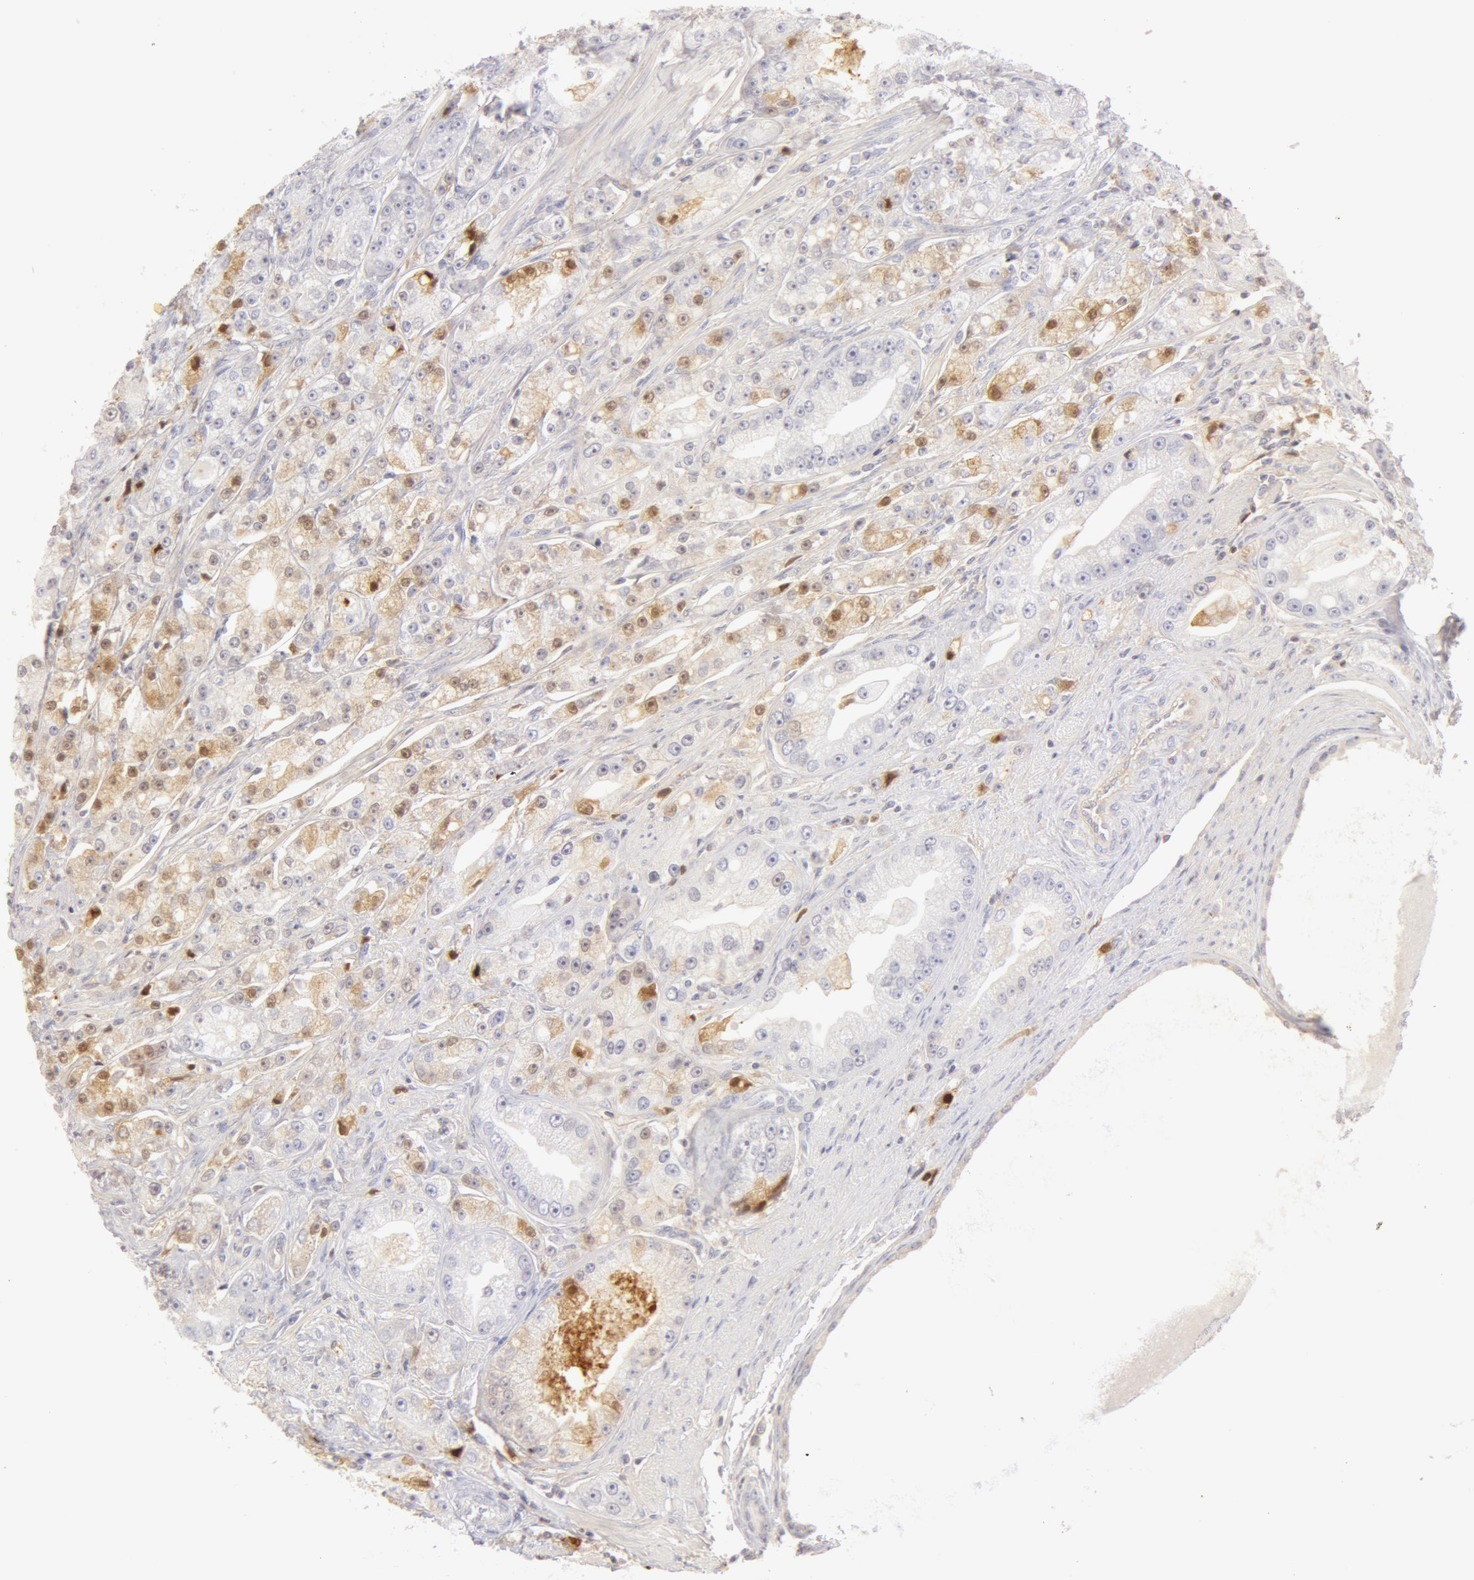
{"staining": {"intensity": "weak", "quantity": "<25%", "location": "cytoplasmic/membranous"}, "tissue": "prostate cancer", "cell_type": "Tumor cells", "image_type": "cancer", "snomed": [{"axis": "morphology", "description": "Adenocarcinoma, Medium grade"}, {"axis": "topography", "description": "Prostate"}], "caption": "High power microscopy image of an immunohistochemistry (IHC) micrograph of prostate cancer (medium-grade adenocarcinoma), revealing no significant staining in tumor cells.", "gene": "AHSG", "patient": {"sex": "male", "age": 72}}